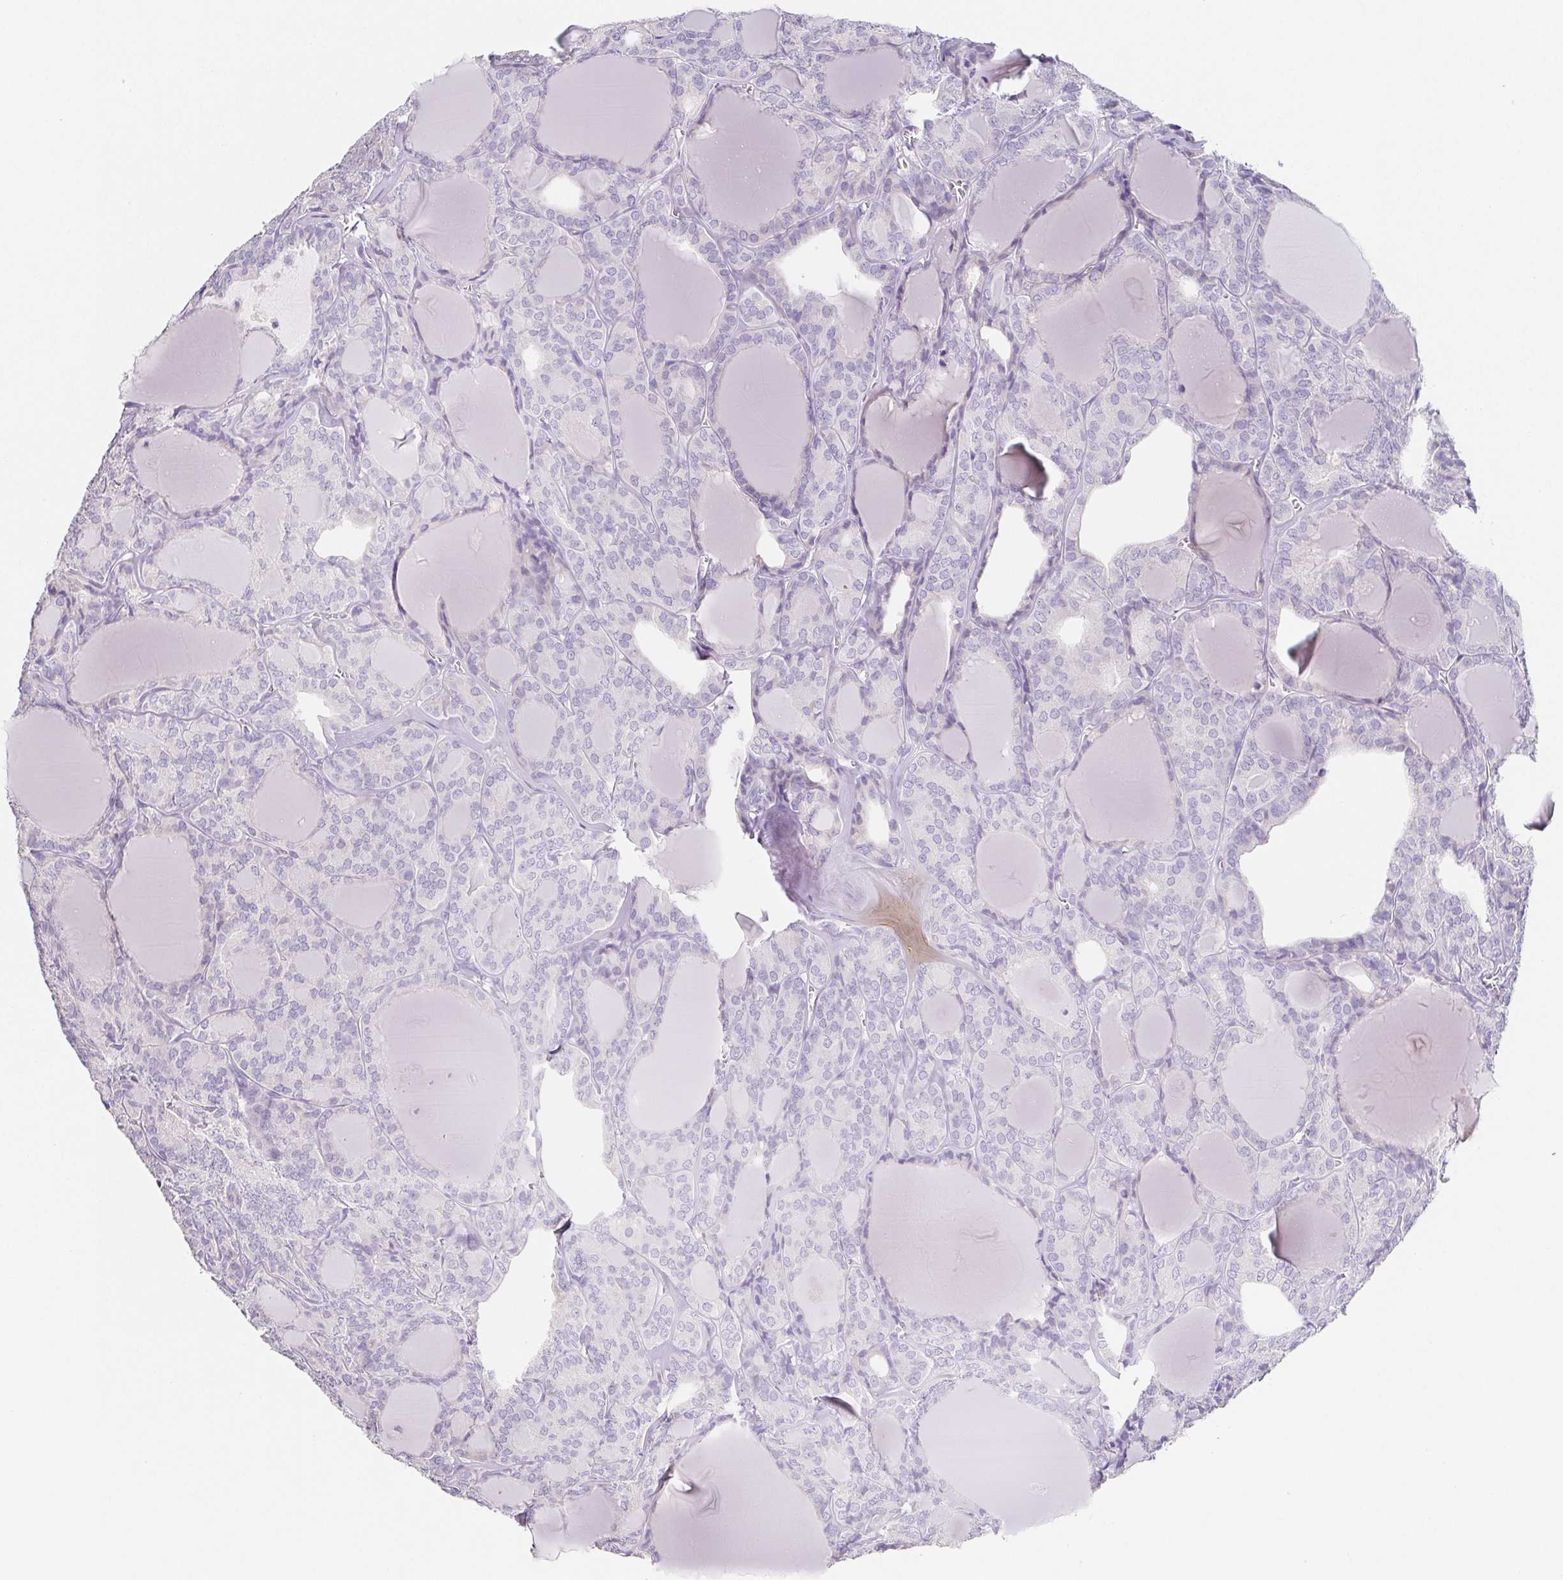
{"staining": {"intensity": "negative", "quantity": "none", "location": "none"}, "tissue": "thyroid cancer", "cell_type": "Tumor cells", "image_type": "cancer", "snomed": [{"axis": "morphology", "description": "Follicular adenoma carcinoma, NOS"}, {"axis": "topography", "description": "Thyroid gland"}], "caption": "A high-resolution histopathology image shows immunohistochemistry staining of thyroid cancer (follicular adenoma carcinoma), which demonstrates no significant expression in tumor cells.", "gene": "HDGFL1", "patient": {"sex": "male", "age": 74}}